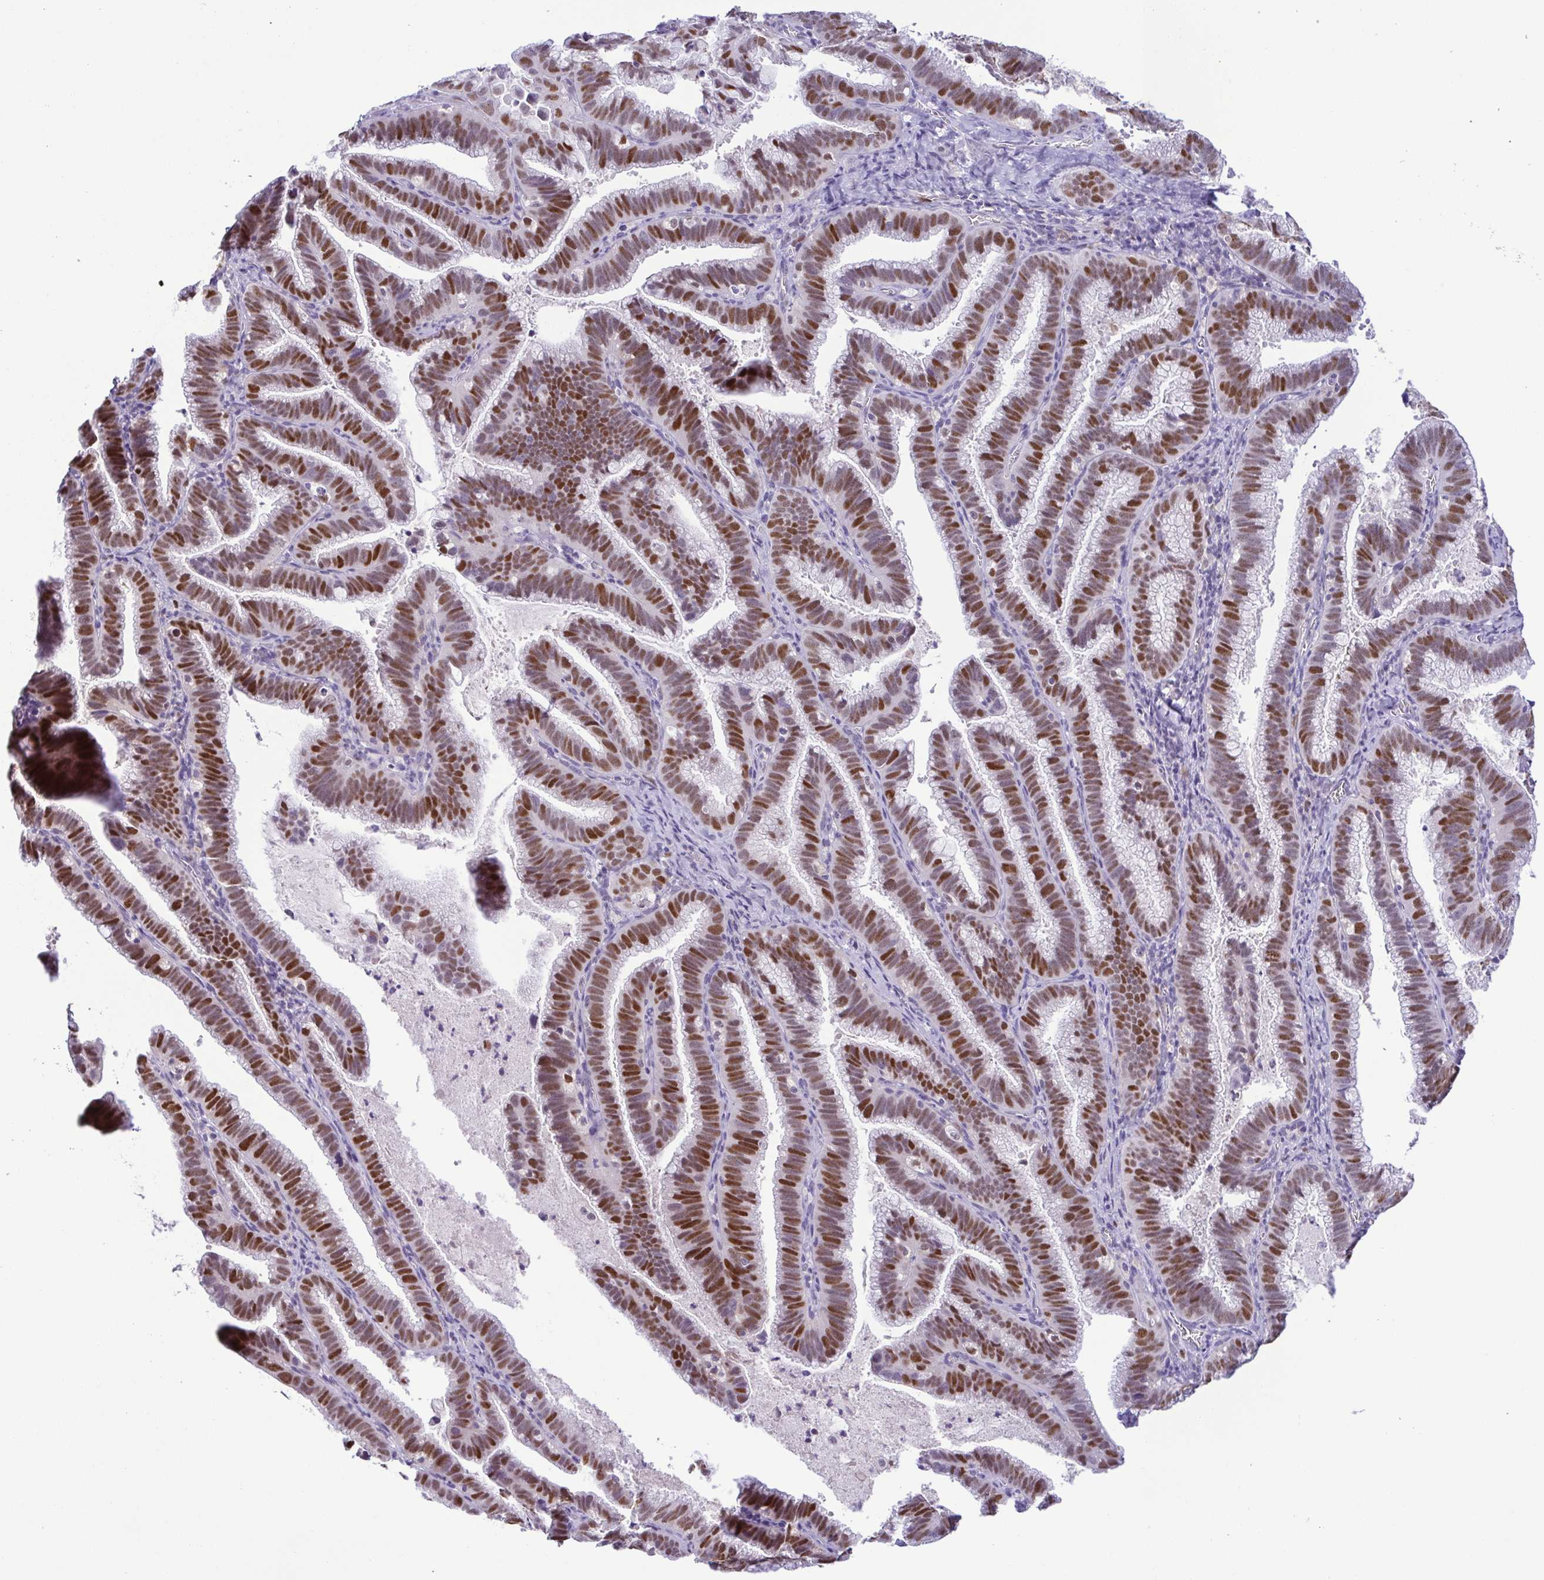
{"staining": {"intensity": "moderate", "quantity": ">75%", "location": "nuclear"}, "tissue": "cervical cancer", "cell_type": "Tumor cells", "image_type": "cancer", "snomed": [{"axis": "morphology", "description": "Adenocarcinoma, NOS"}, {"axis": "topography", "description": "Cervix"}], "caption": "Brown immunohistochemical staining in human cervical cancer displays moderate nuclear positivity in about >75% of tumor cells. (IHC, brightfield microscopy, high magnification).", "gene": "TIPIN", "patient": {"sex": "female", "age": 61}}